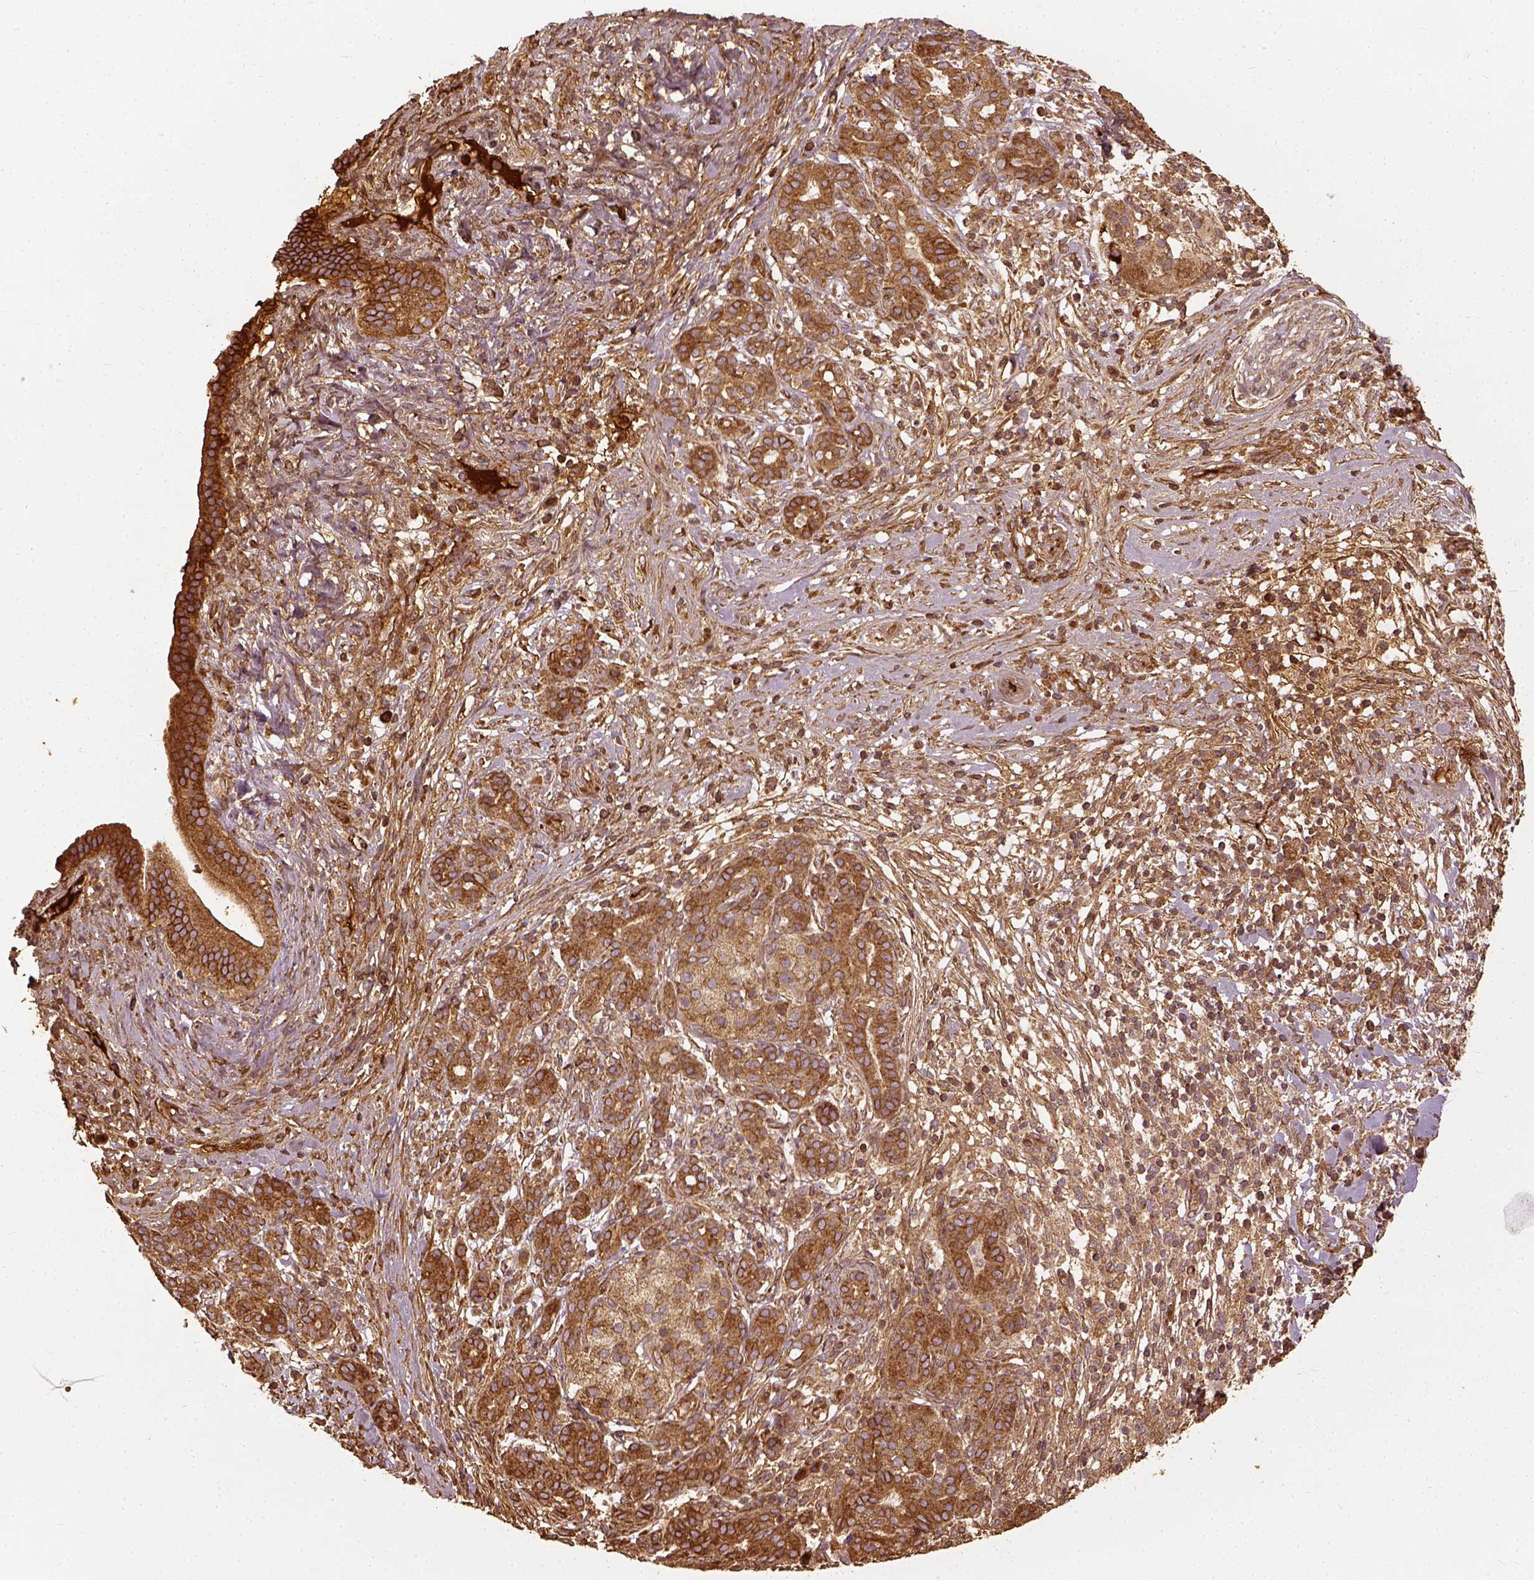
{"staining": {"intensity": "strong", "quantity": ">75%", "location": "cytoplasmic/membranous"}, "tissue": "pancreatic cancer", "cell_type": "Tumor cells", "image_type": "cancer", "snomed": [{"axis": "morphology", "description": "Adenocarcinoma, NOS"}, {"axis": "topography", "description": "Pancreas"}], "caption": "Immunohistochemistry (IHC) histopathology image of neoplastic tissue: human pancreatic adenocarcinoma stained using immunohistochemistry reveals high levels of strong protein expression localized specifically in the cytoplasmic/membranous of tumor cells, appearing as a cytoplasmic/membranous brown color.", "gene": "VEGFA", "patient": {"sex": "male", "age": 44}}